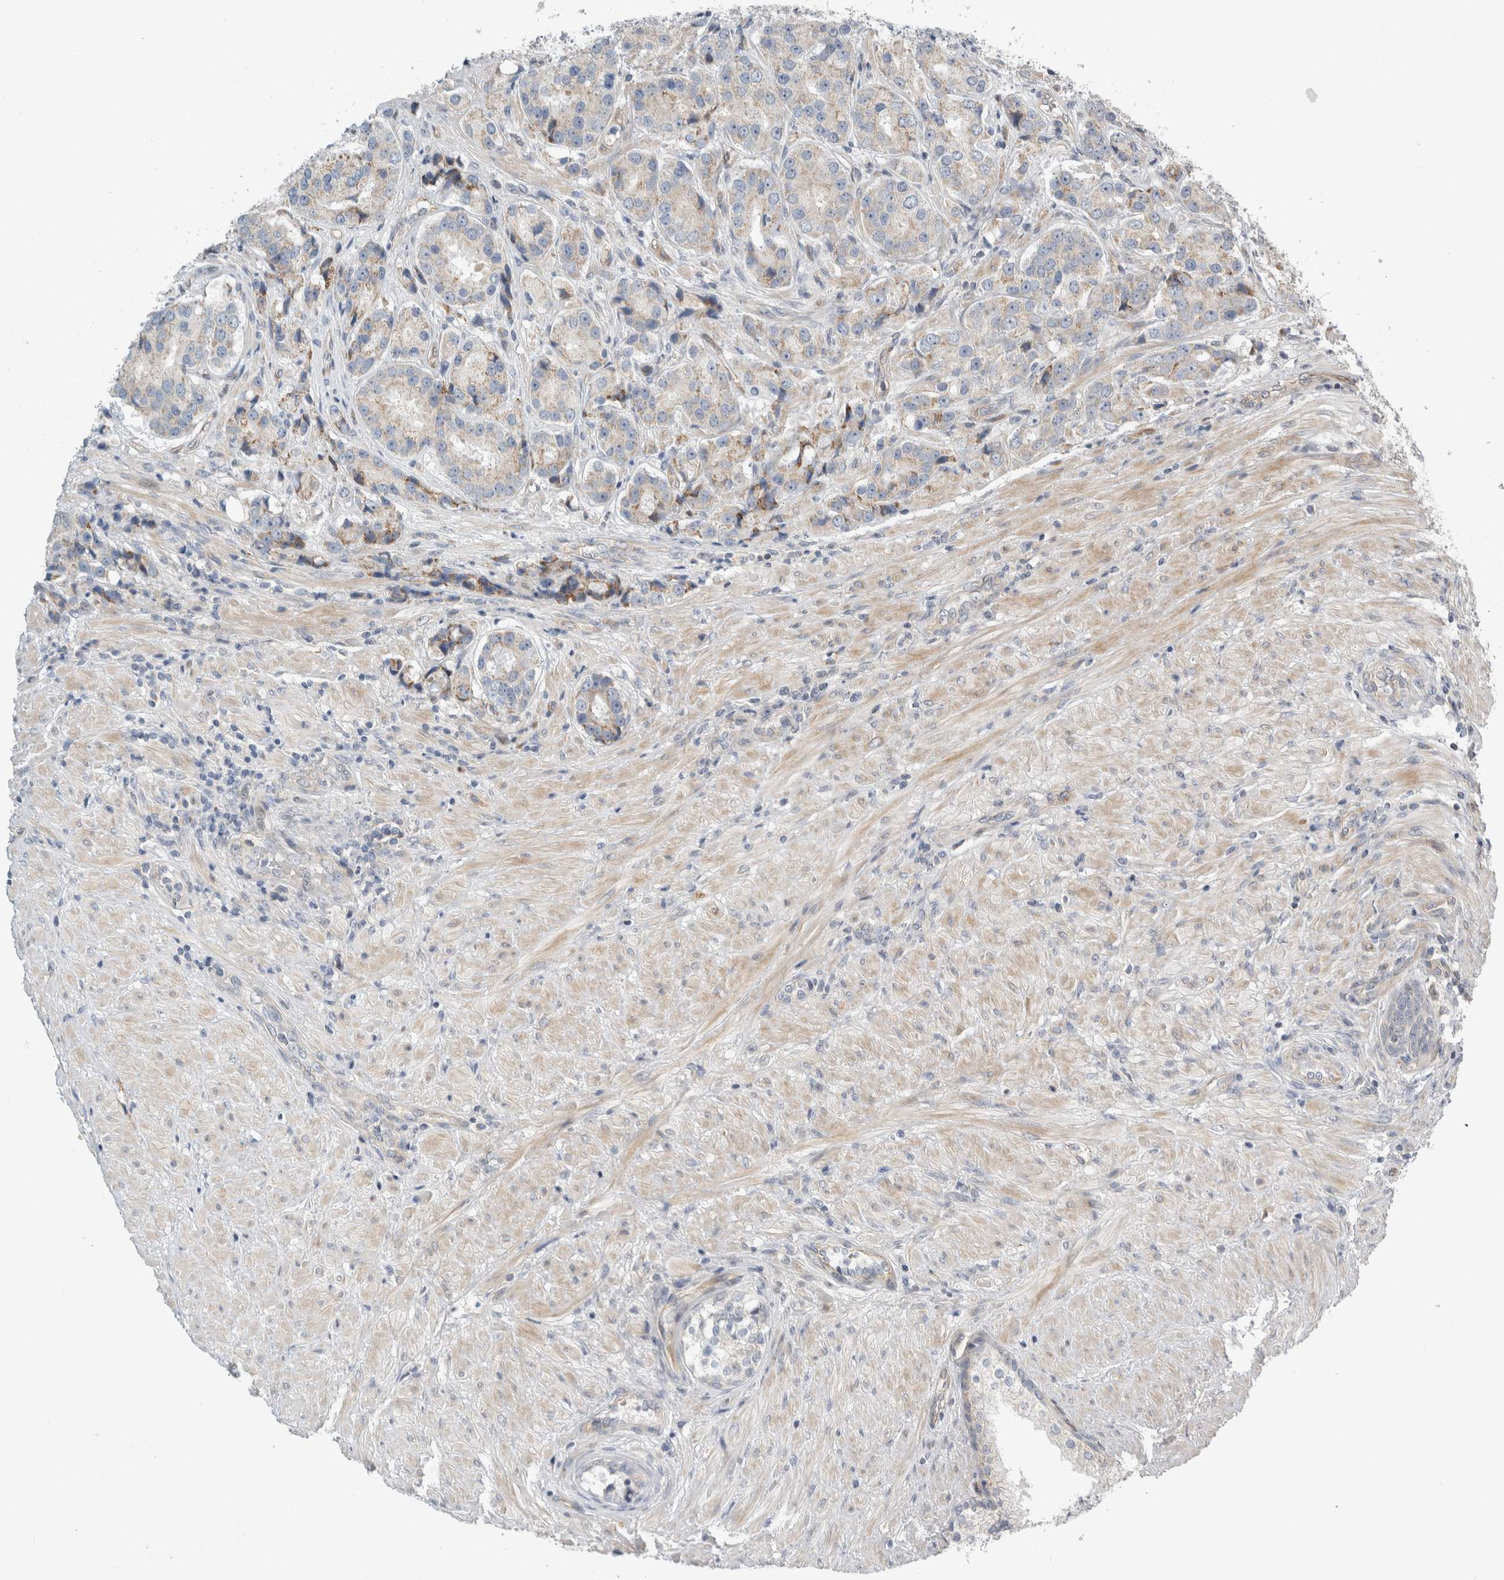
{"staining": {"intensity": "weak", "quantity": ">75%", "location": "cytoplasmic/membranous"}, "tissue": "prostate cancer", "cell_type": "Tumor cells", "image_type": "cancer", "snomed": [{"axis": "morphology", "description": "Adenocarcinoma, High grade"}, {"axis": "topography", "description": "Prostate"}], "caption": "A micrograph of human prostate cancer stained for a protein displays weak cytoplasmic/membranous brown staining in tumor cells.", "gene": "KPNA5", "patient": {"sex": "male", "age": 60}}